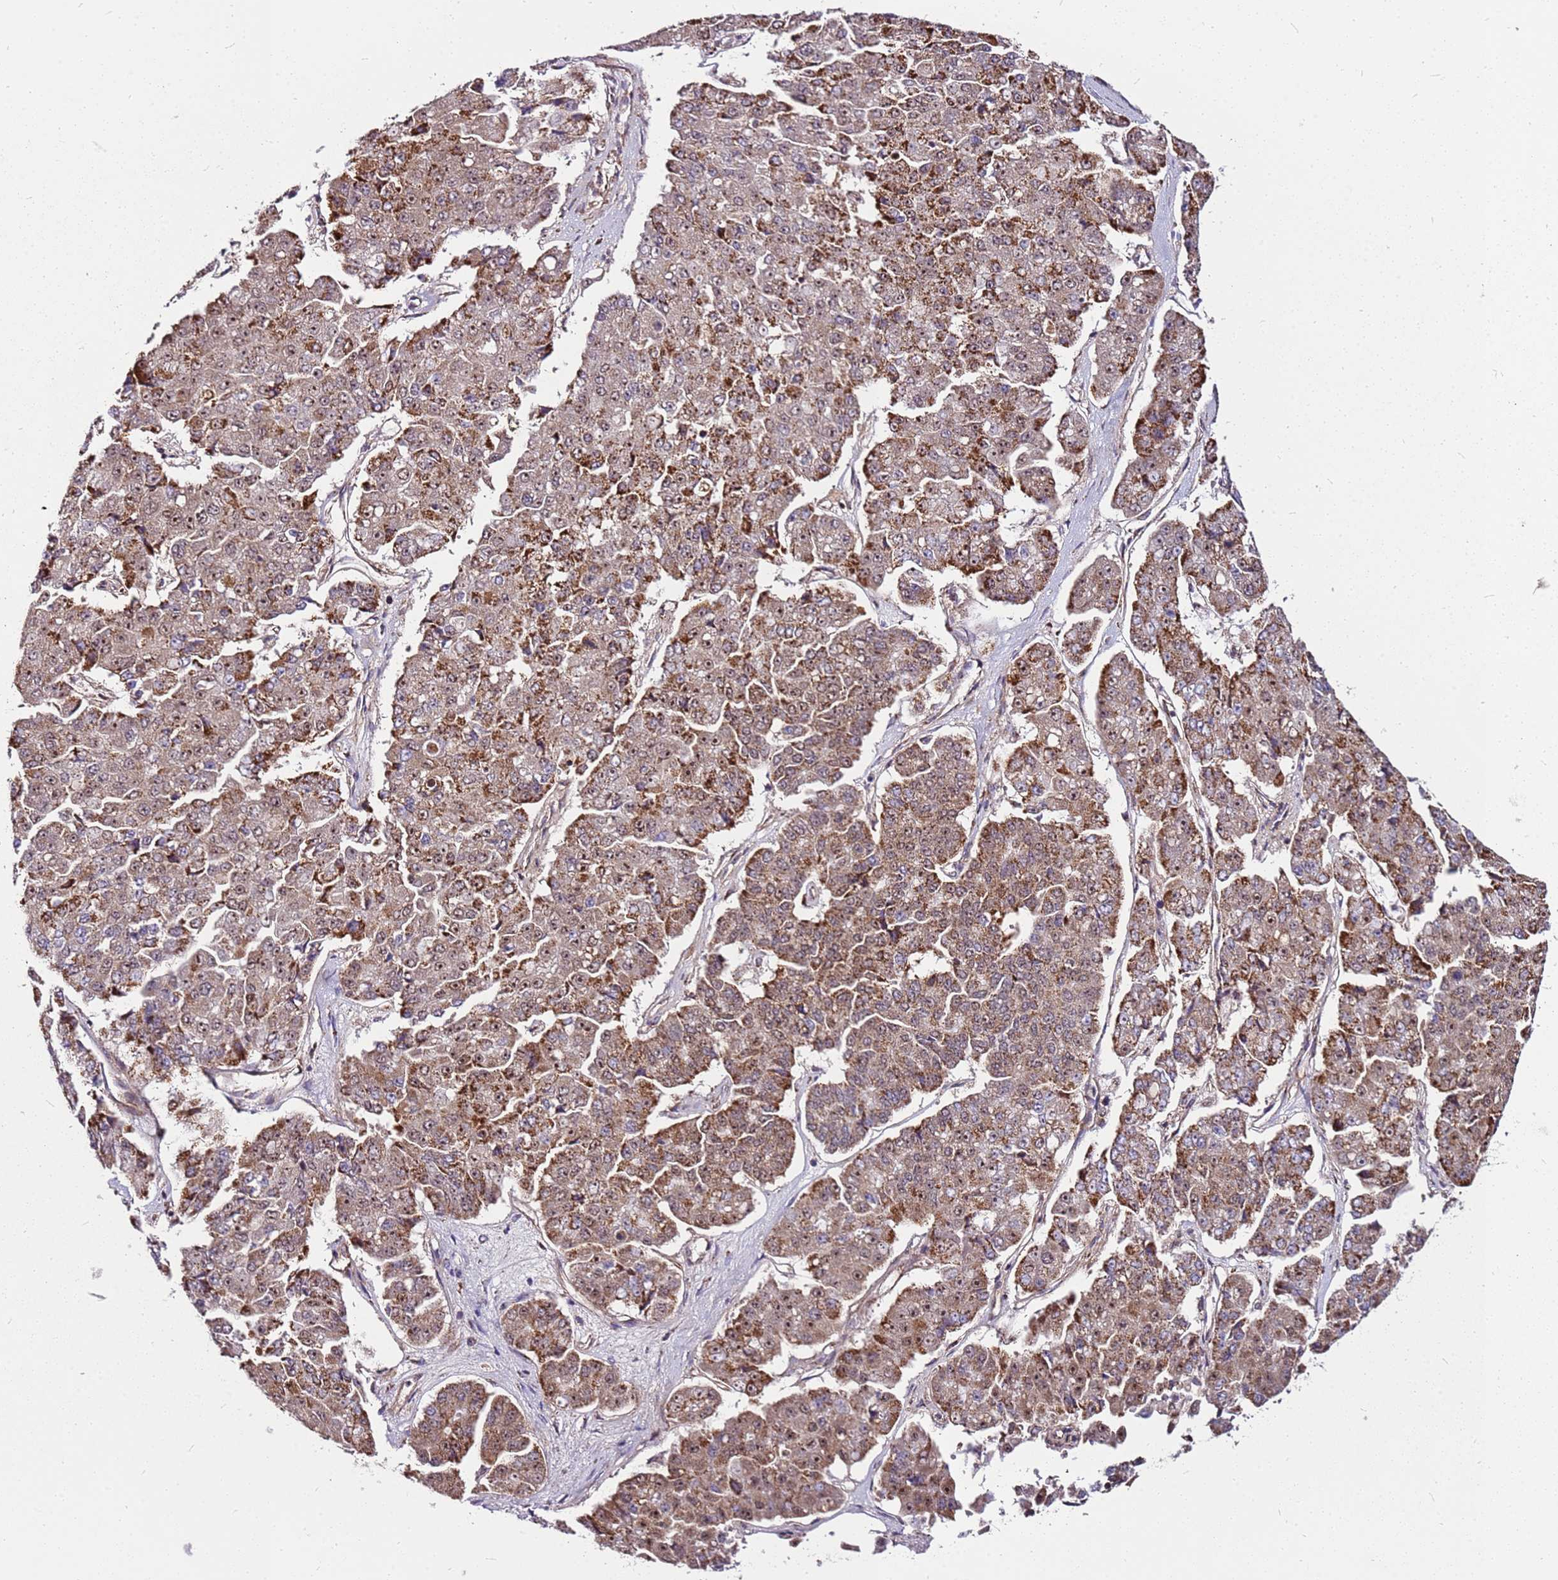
{"staining": {"intensity": "moderate", "quantity": ">75%", "location": "cytoplasmic/membranous"}, "tissue": "pancreatic cancer", "cell_type": "Tumor cells", "image_type": "cancer", "snomed": [{"axis": "morphology", "description": "Adenocarcinoma, NOS"}, {"axis": "topography", "description": "Pancreas"}], "caption": "Immunohistochemical staining of human pancreatic adenocarcinoma demonstrates moderate cytoplasmic/membranous protein expression in approximately >75% of tumor cells.", "gene": "OR51T1", "patient": {"sex": "male", "age": 50}}